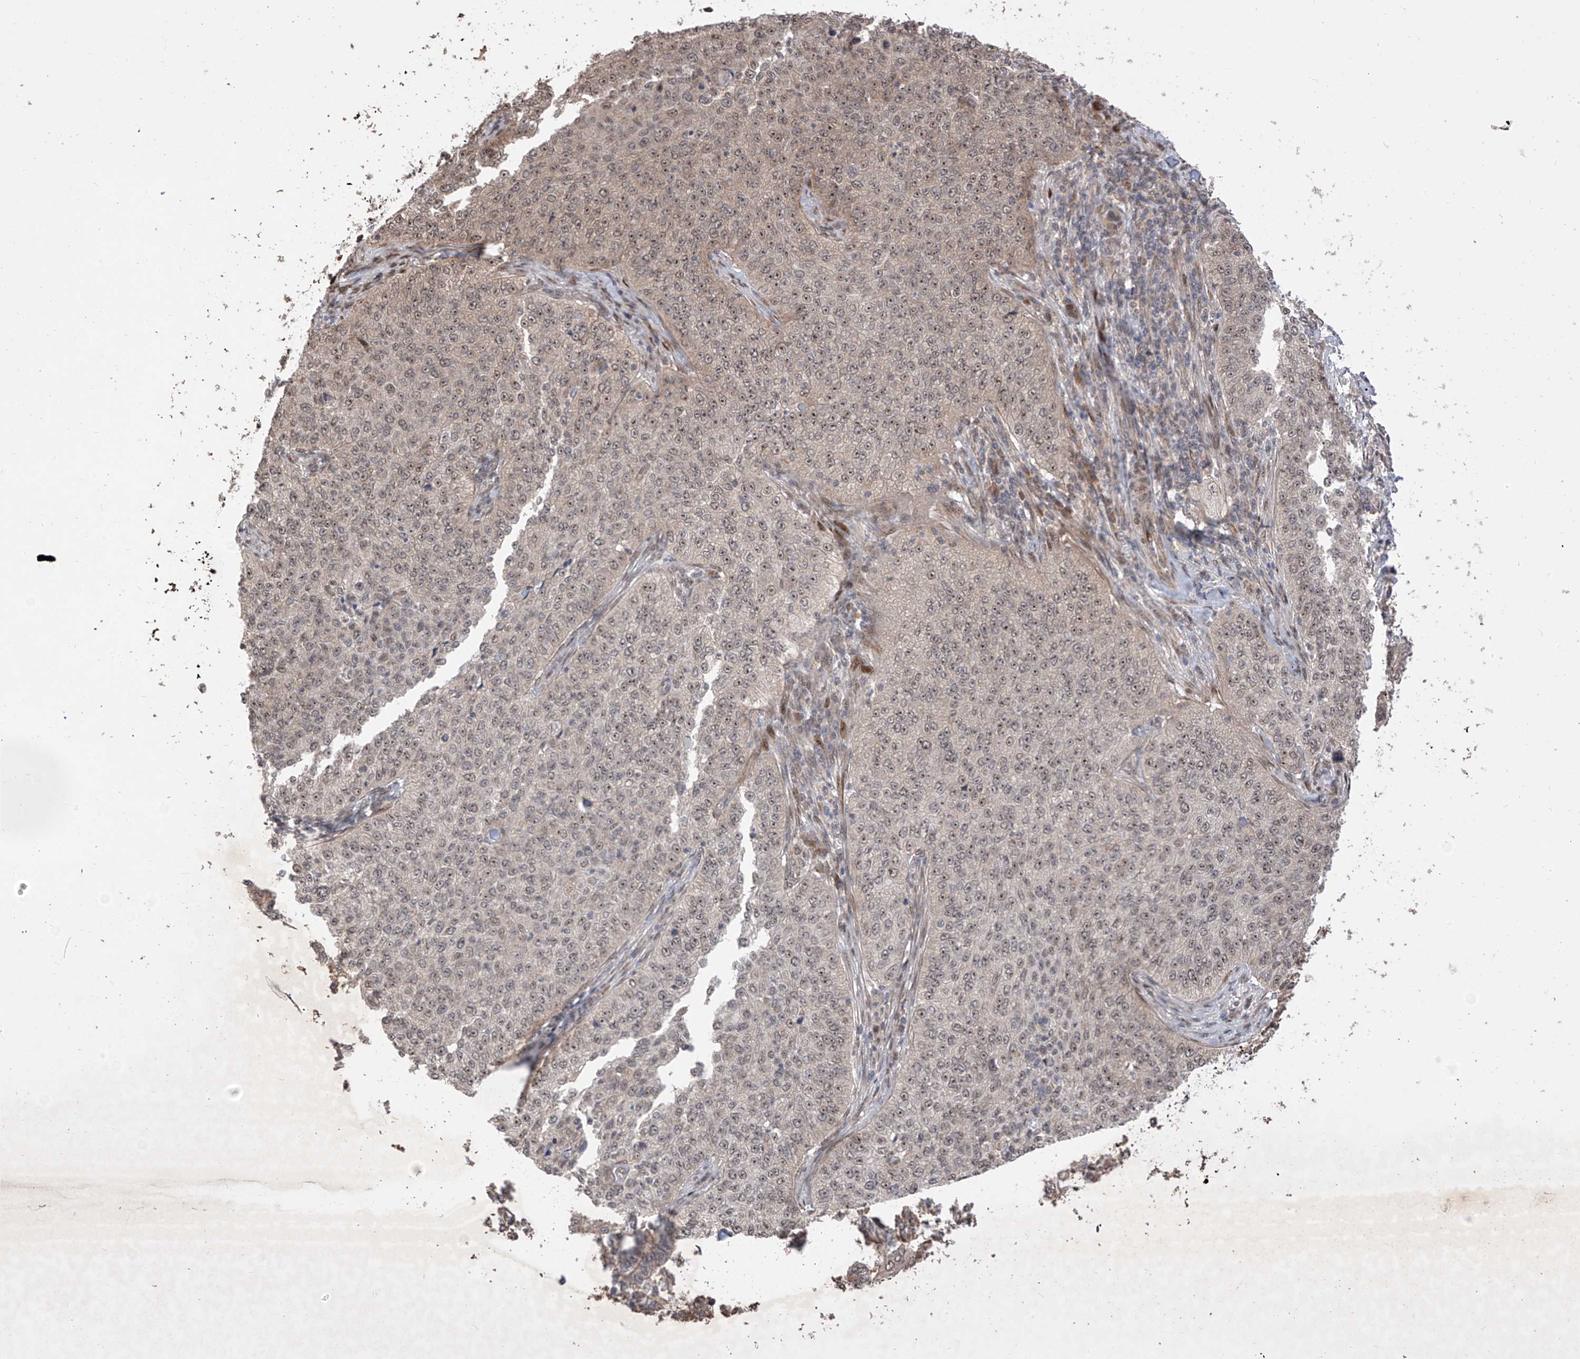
{"staining": {"intensity": "weak", "quantity": ">75%", "location": "cytoplasmic/membranous,nuclear"}, "tissue": "cervical cancer", "cell_type": "Tumor cells", "image_type": "cancer", "snomed": [{"axis": "morphology", "description": "Squamous cell carcinoma, NOS"}, {"axis": "topography", "description": "Cervix"}], "caption": "A low amount of weak cytoplasmic/membranous and nuclear staining is present in approximately >75% of tumor cells in cervical cancer tissue.", "gene": "LATS1", "patient": {"sex": "female", "age": 35}}